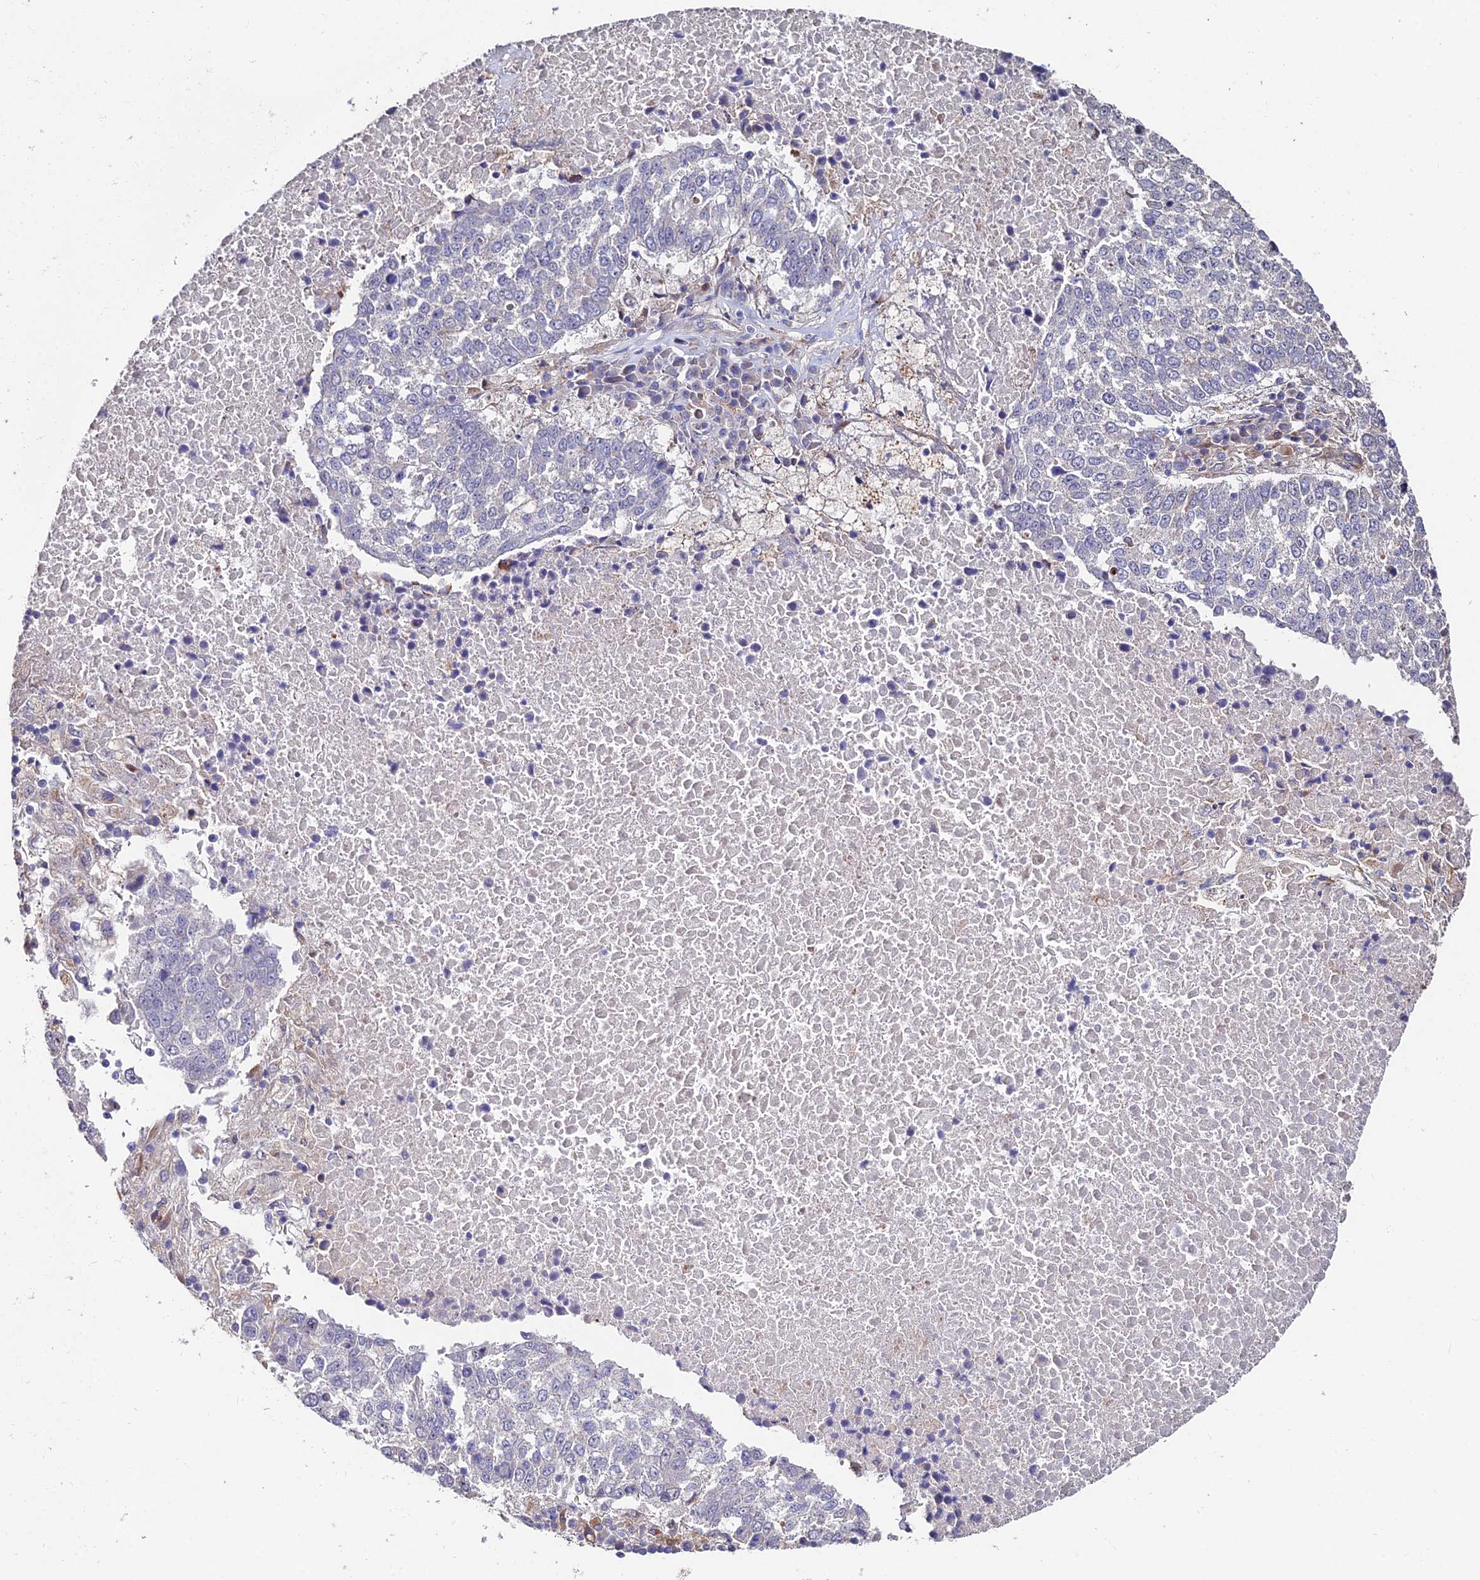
{"staining": {"intensity": "negative", "quantity": "none", "location": "none"}, "tissue": "lung cancer", "cell_type": "Tumor cells", "image_type": "cancer", "snomed": [{"axis": "morphology", "description": "Squamous cell carcinoma, NOS"}, {"axis": "topography", "description": "Lung"}], "caption": "Protein analysis of lung cancer (squamous cell carcinoma) shows no significant expression in tumor cells.", "gene": "ACTR5", "patient": {"sex": "male", "age": 73}}